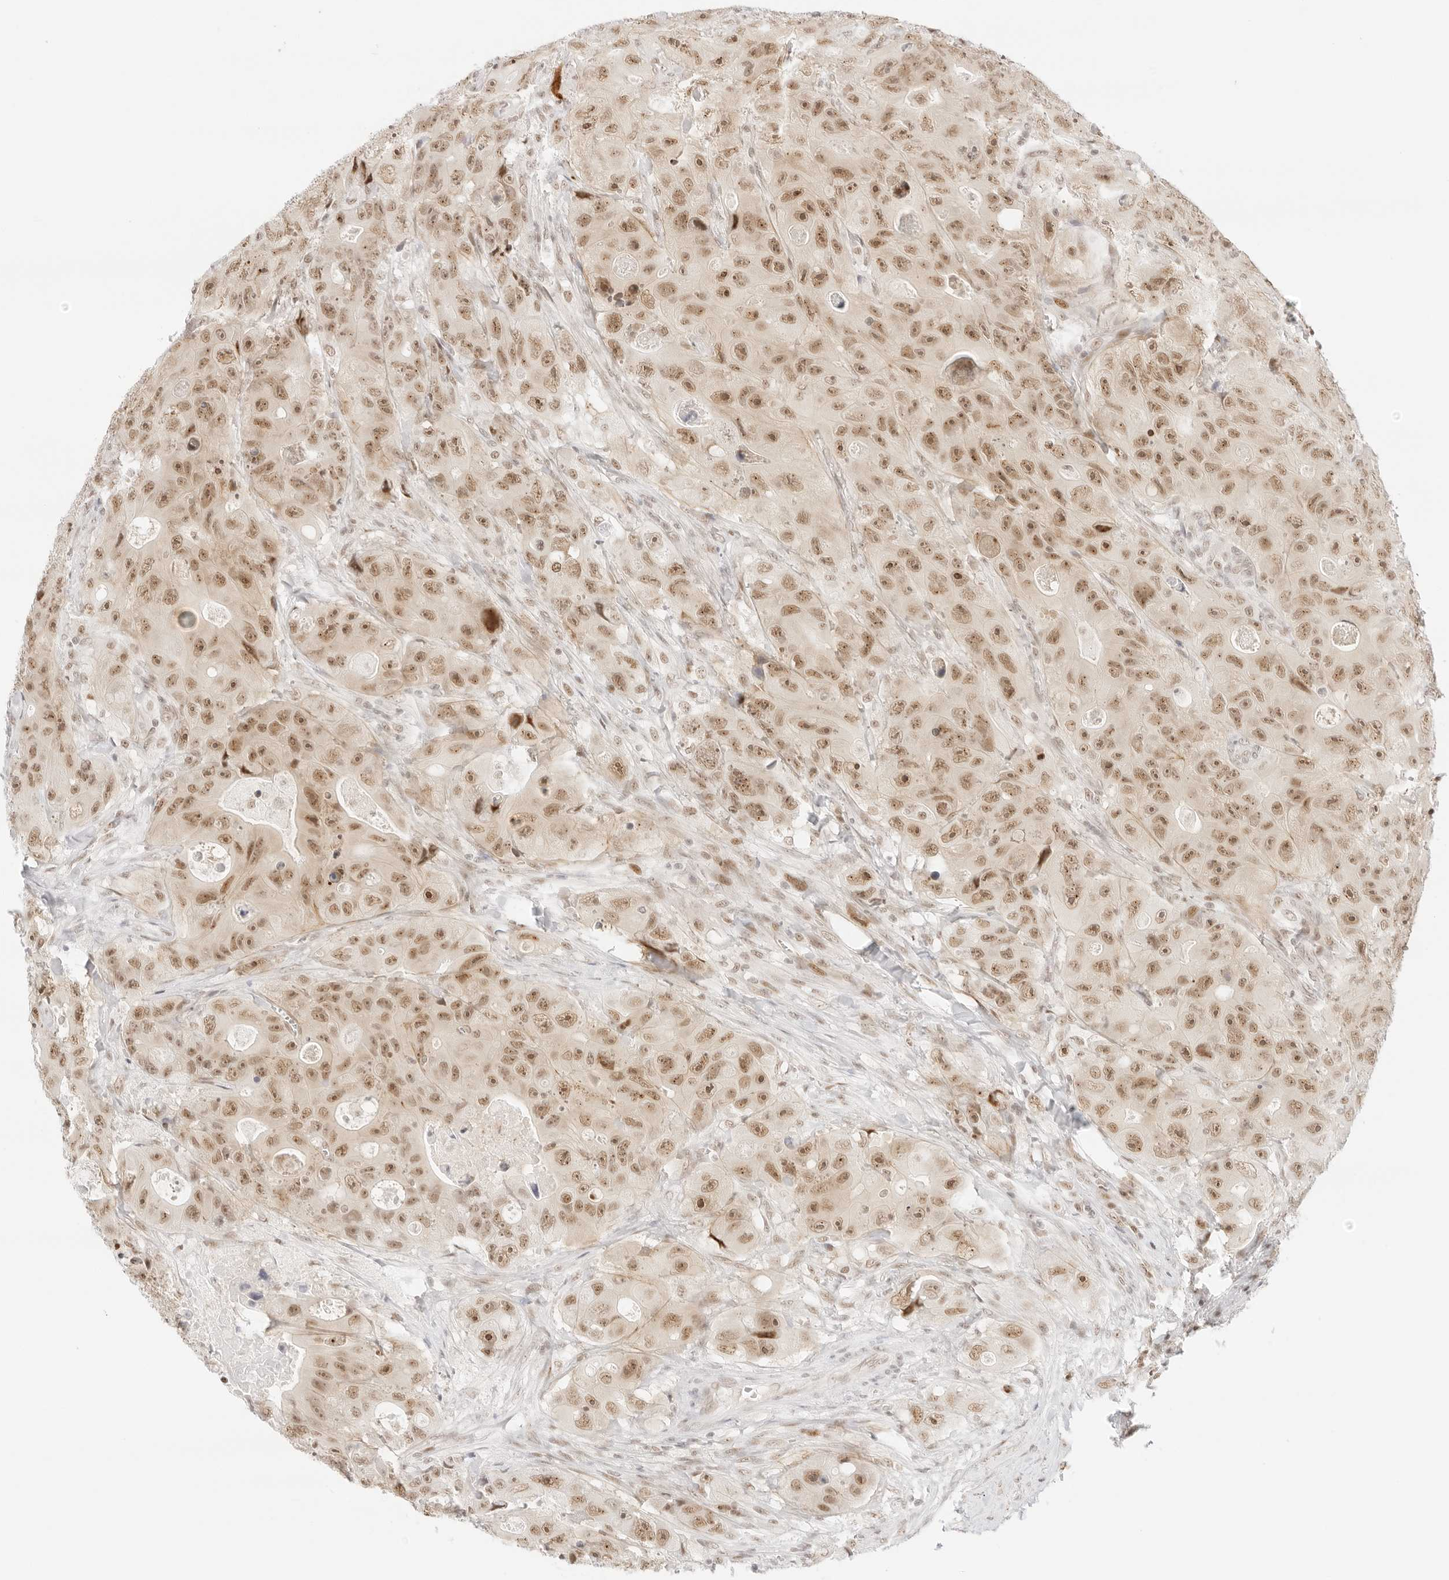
{"staining": {"intensity": "moderate", "quantity": ">75%", "location": "nuclear"}, "tissue": "colorectal cancer", "cell_type": "Tumor cells", "image_type": "cancer", "snomed": [{"axis": "morphology", "description": "Adenocarcinoma, NOS"}, {"axis": "topography", "description": "Colon"}], "caption": "IHC of human adenocarcinoma (colorectal) shows medium levels of moderate nuclear expression in about >75% of tumor cells. Nuclei are stained in blue.", "gene": "ITGA6", "patient": {"sex": "female", "age": 46}}